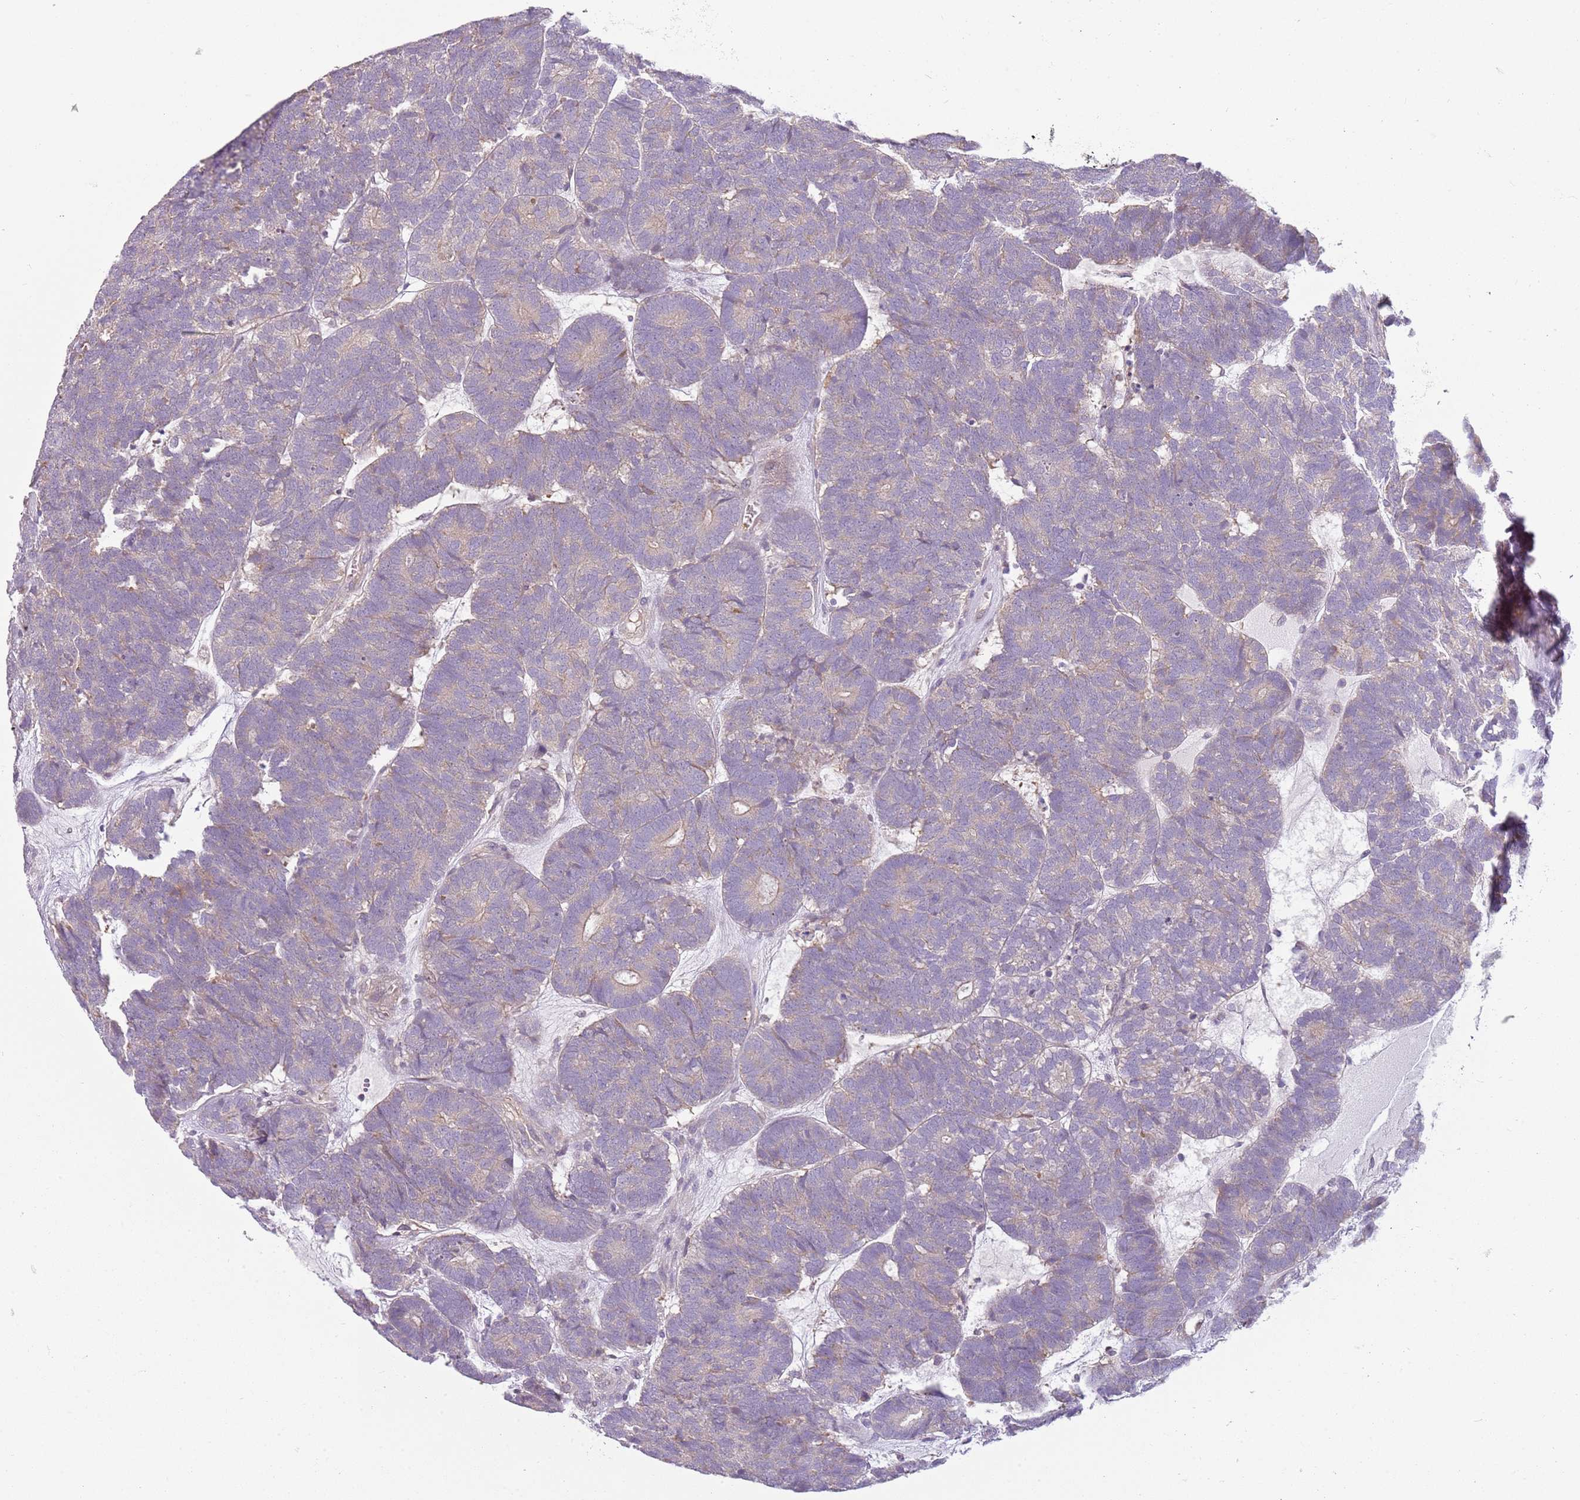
{"staining": {"intensity": "negative", "quantity": "none", "location": "none"}, "tissue": "head and neck cancer", "cell_type": "Tumor cells", "image_type": "cancer", "snomed": [{"axis": "morphology", "description": "Adenocarcinoma, NOS"}, {"axis": "topography", "description": "Head-Neck"}], "caption": "DAB (3,3'-diaminobenzidine) immunohistochemical staining of head and neck adenocarcinoma exhibits no significant expression in tumor cells.", "gene": "DEFB116", "patient": {"sex": "female", "age": 81}}